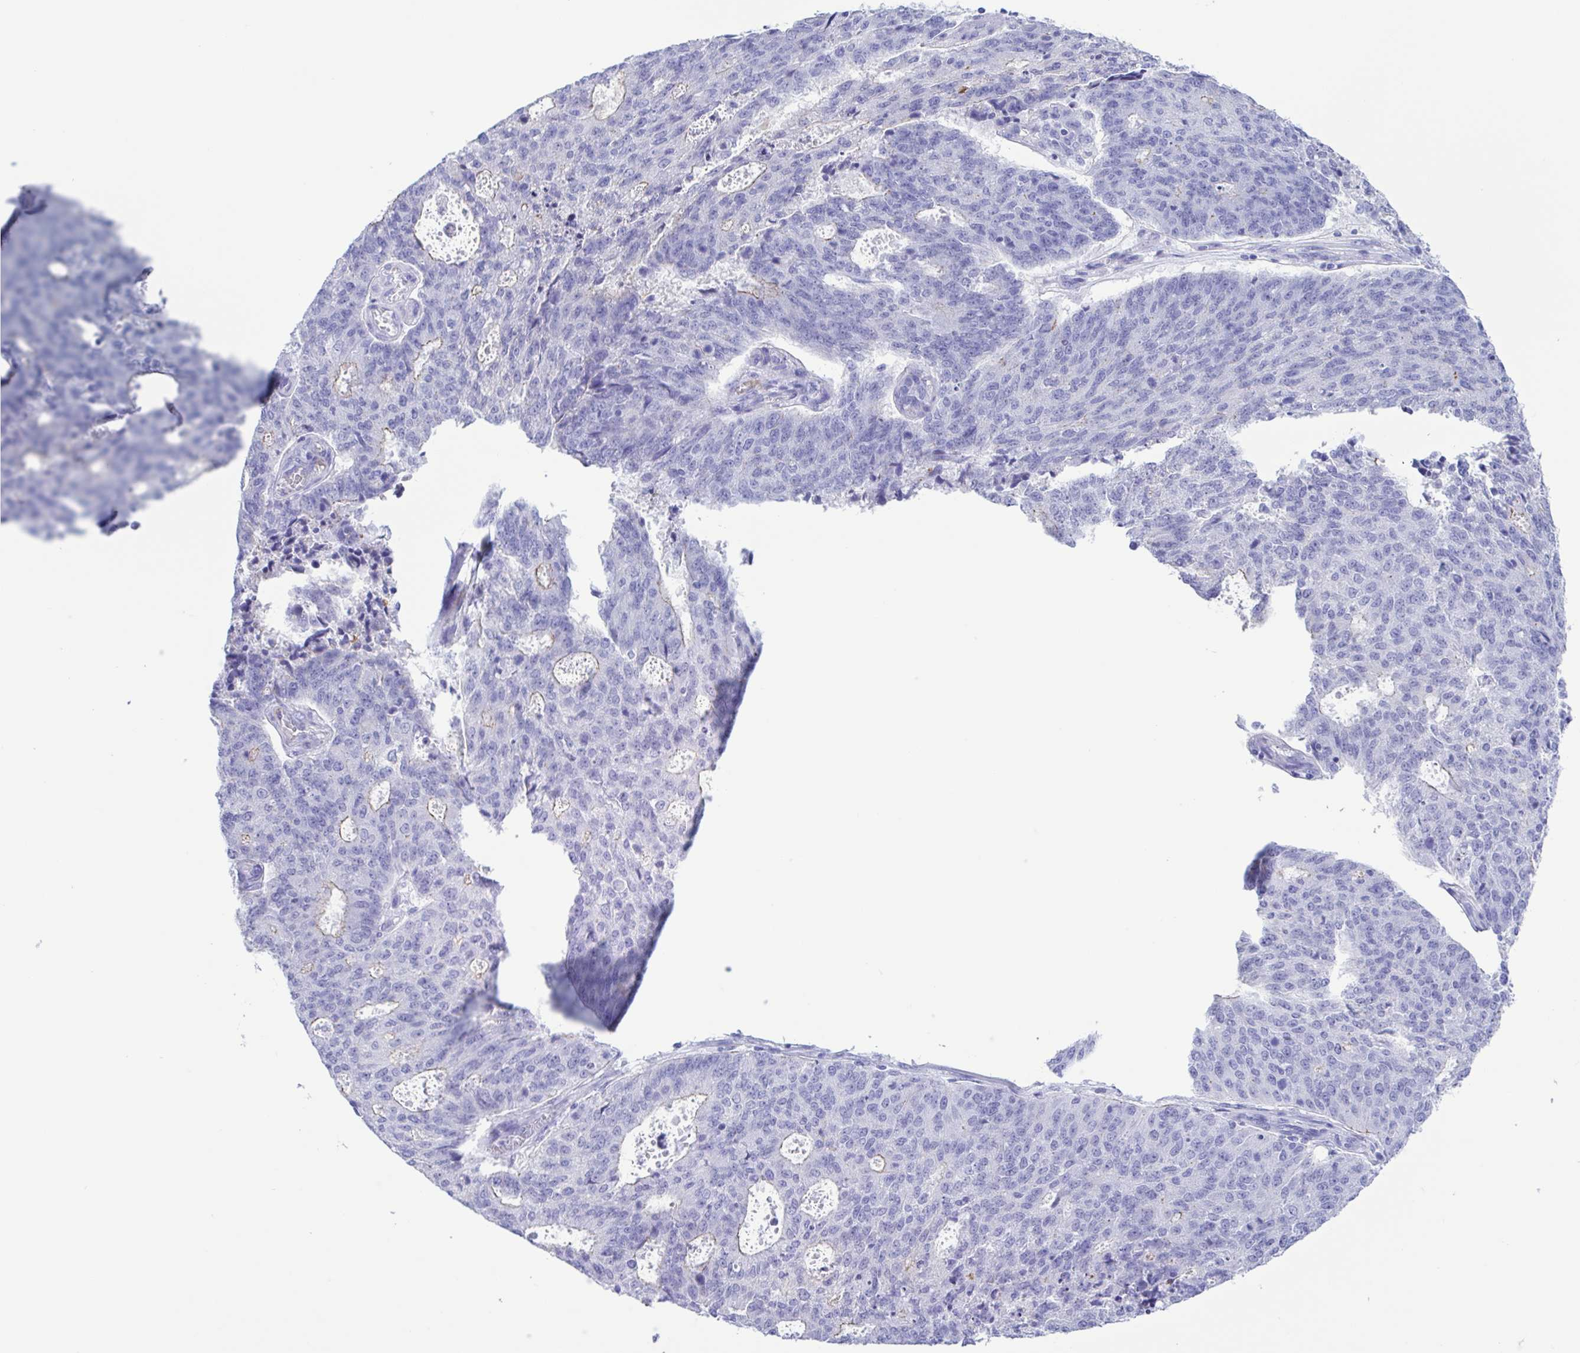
{"staining": {"intensity": "negative", "quantity": "none", "location": "none"}, "tissue": "endometrial cancer", "cell_type": "Tumor cells", "image_type": "cancer", "snomed": [{"axis": "morphology", "description": "Adenocarcinoma, NOS"}, {"axis": "topography", "description": "Endometrium"}], "caption": "This micrograph is of endometrial adenocarcinoma stained with IHC to label a protein in brown with the nuclei are counter-stained blue. There is no expression in tumor cells. (Stains: DAB (3,3'-diaminobenzidine) IHC with hematoxylin counter stain, Microscopy: brightfield microscopy at high magnification).", "gene": "TSPY2", "patient": {"sex": "female", "age": 82}}